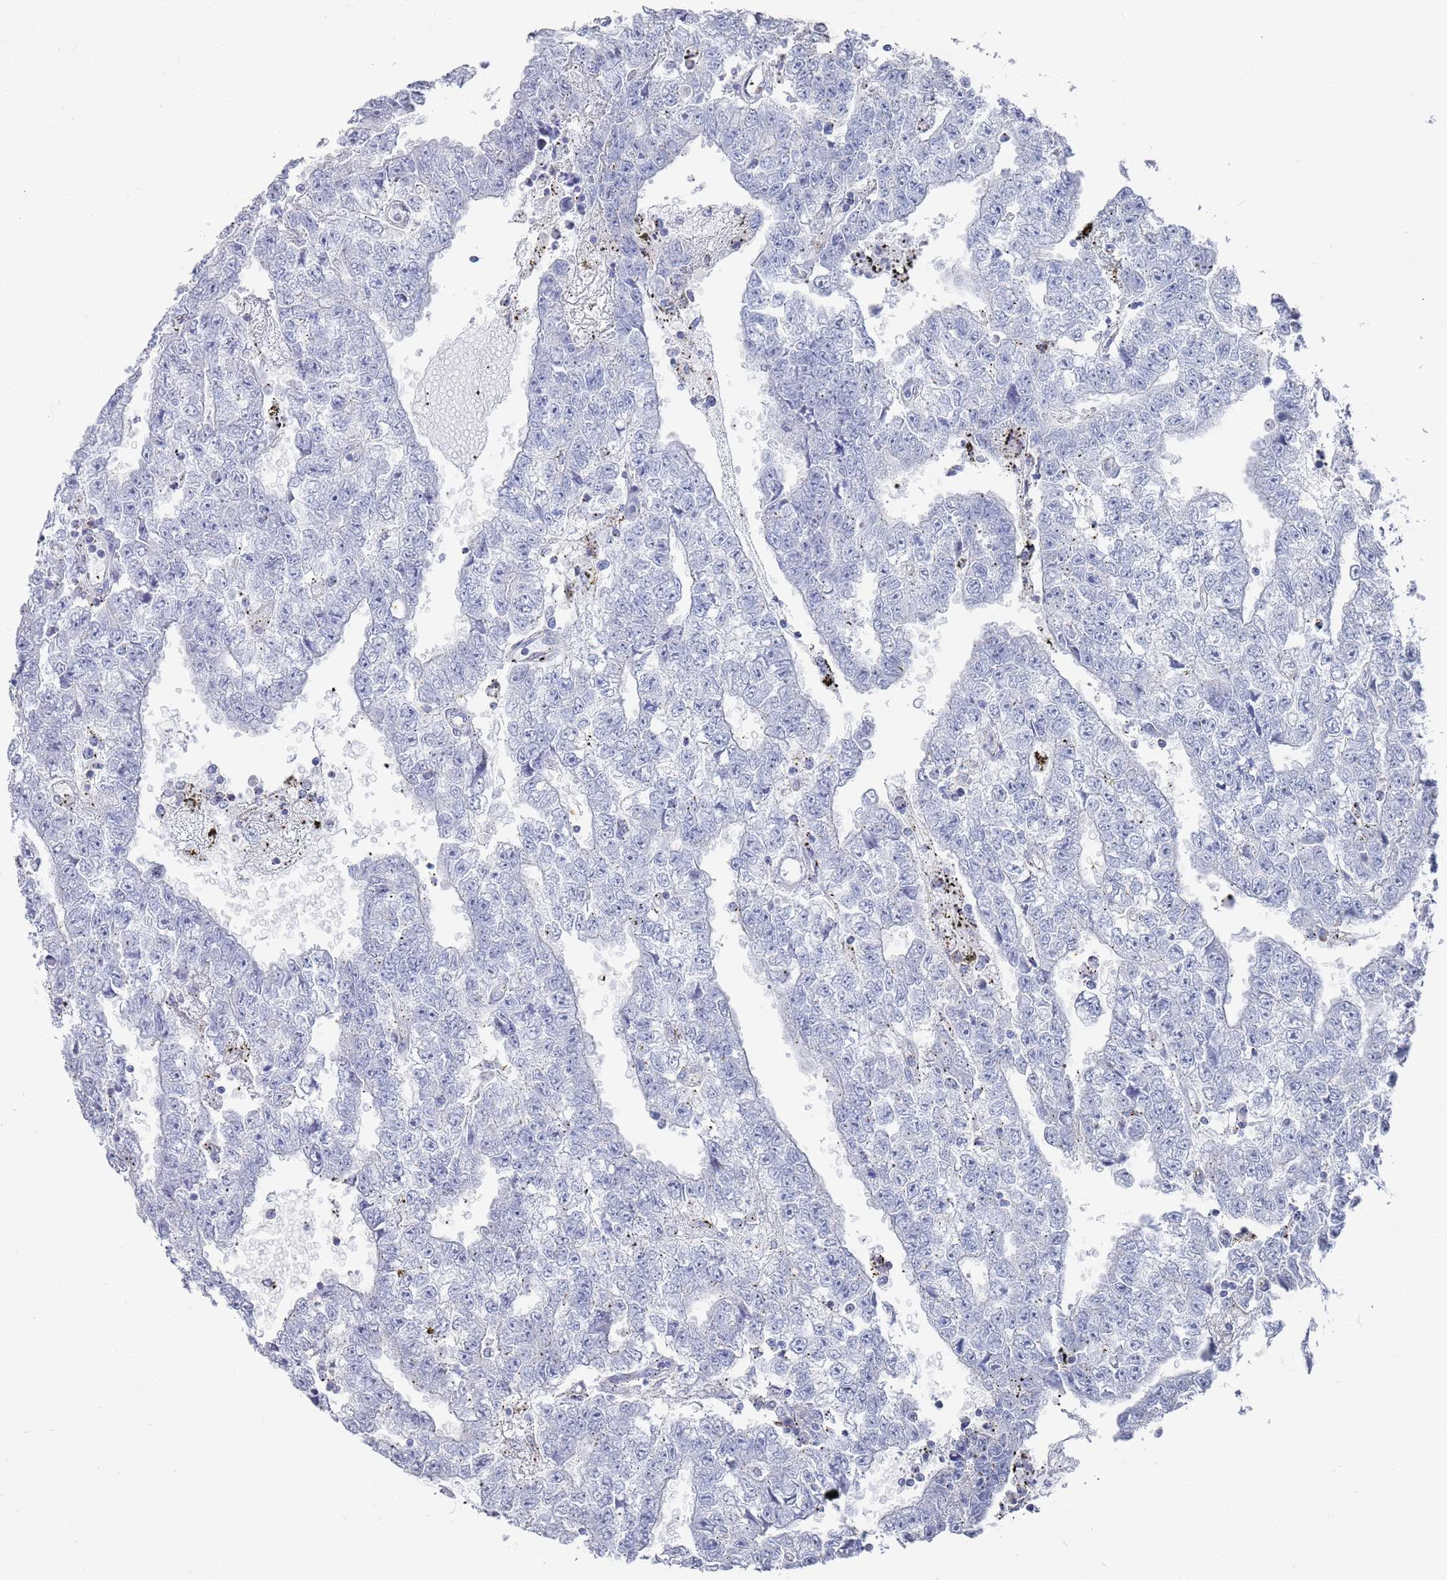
{"staining": {"intensity": "negative", "quantity": "none", "location": "none"}, "tissue": "testis cancer", "cell_type": "Tumor cells", "image_type": "cancer", "snomed": [{"axis": "morphology", "description": "Carcinoma, Embryonal, NOS"}, {"axis": "topography", "description": "Testis"}], "caption": "Testis cancer was stained to show a protein in brown. There is no significant expression in tumor cells. (Stains: DAB immunohistochemistry with hematoxylin counter stain, Microscopy: brightfield microscopy at high magnification).", "gene": "MAT1A", "patient": {"sex": "male", "age": 25}}